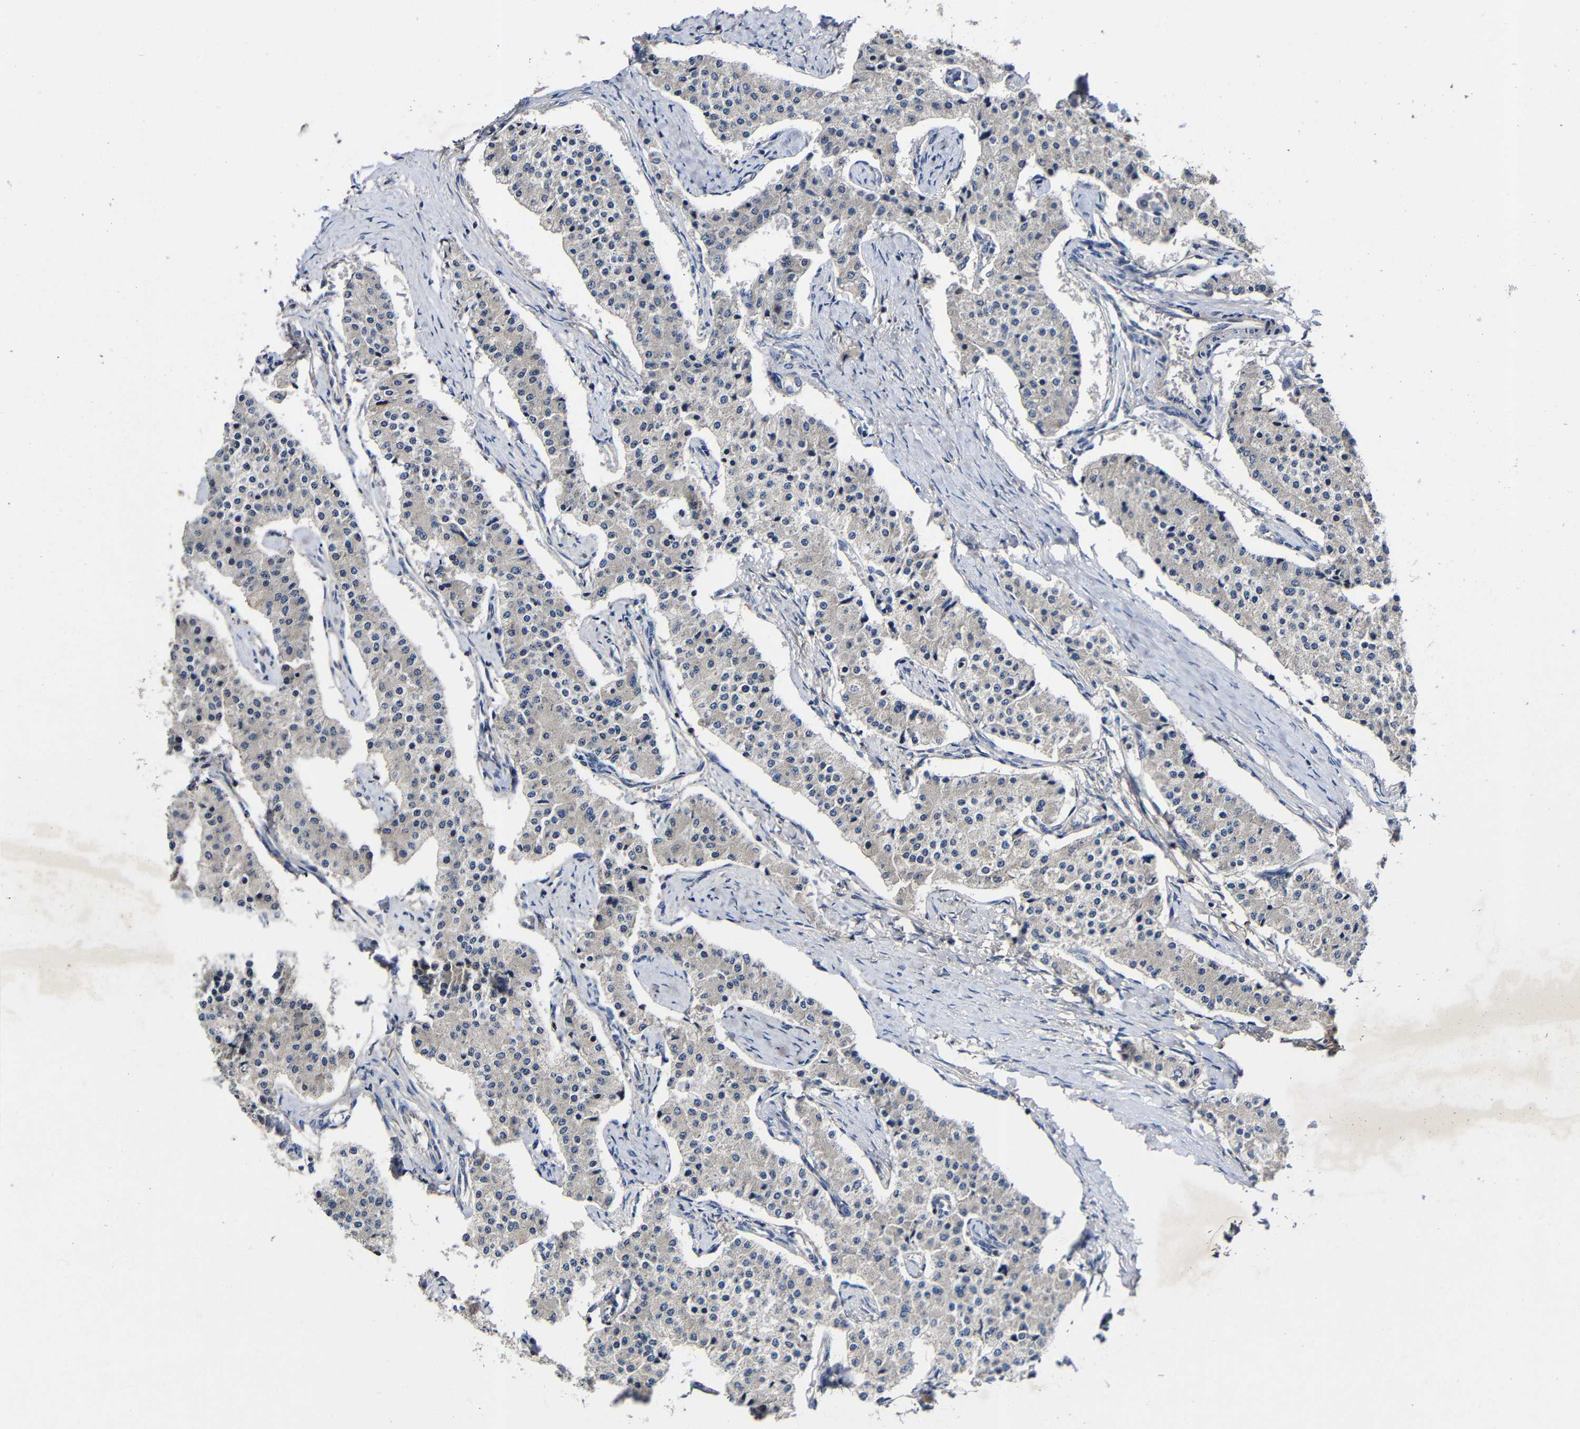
{"staining": {"intensity": "negative", "quantity": "none", "location": "none"}, "tissue": "carcinoid", "cell_type": "Tumor cells", "image_type": "cancer", "snomed": [{"axis": "morphology", "description": "Carcinoid, malignant, NOS"}, {"axis": "topography", "description": "Colon"}], "caption": "There is no significant expression in tumor cells of malignant carcinoid. (Brightfield microscopy of DAB (3,3'-diaminobenzidine) immunohistochemistry at high magnification).", "gene": "LPAR5", "patient": {"sex": "female", "age": 52}}